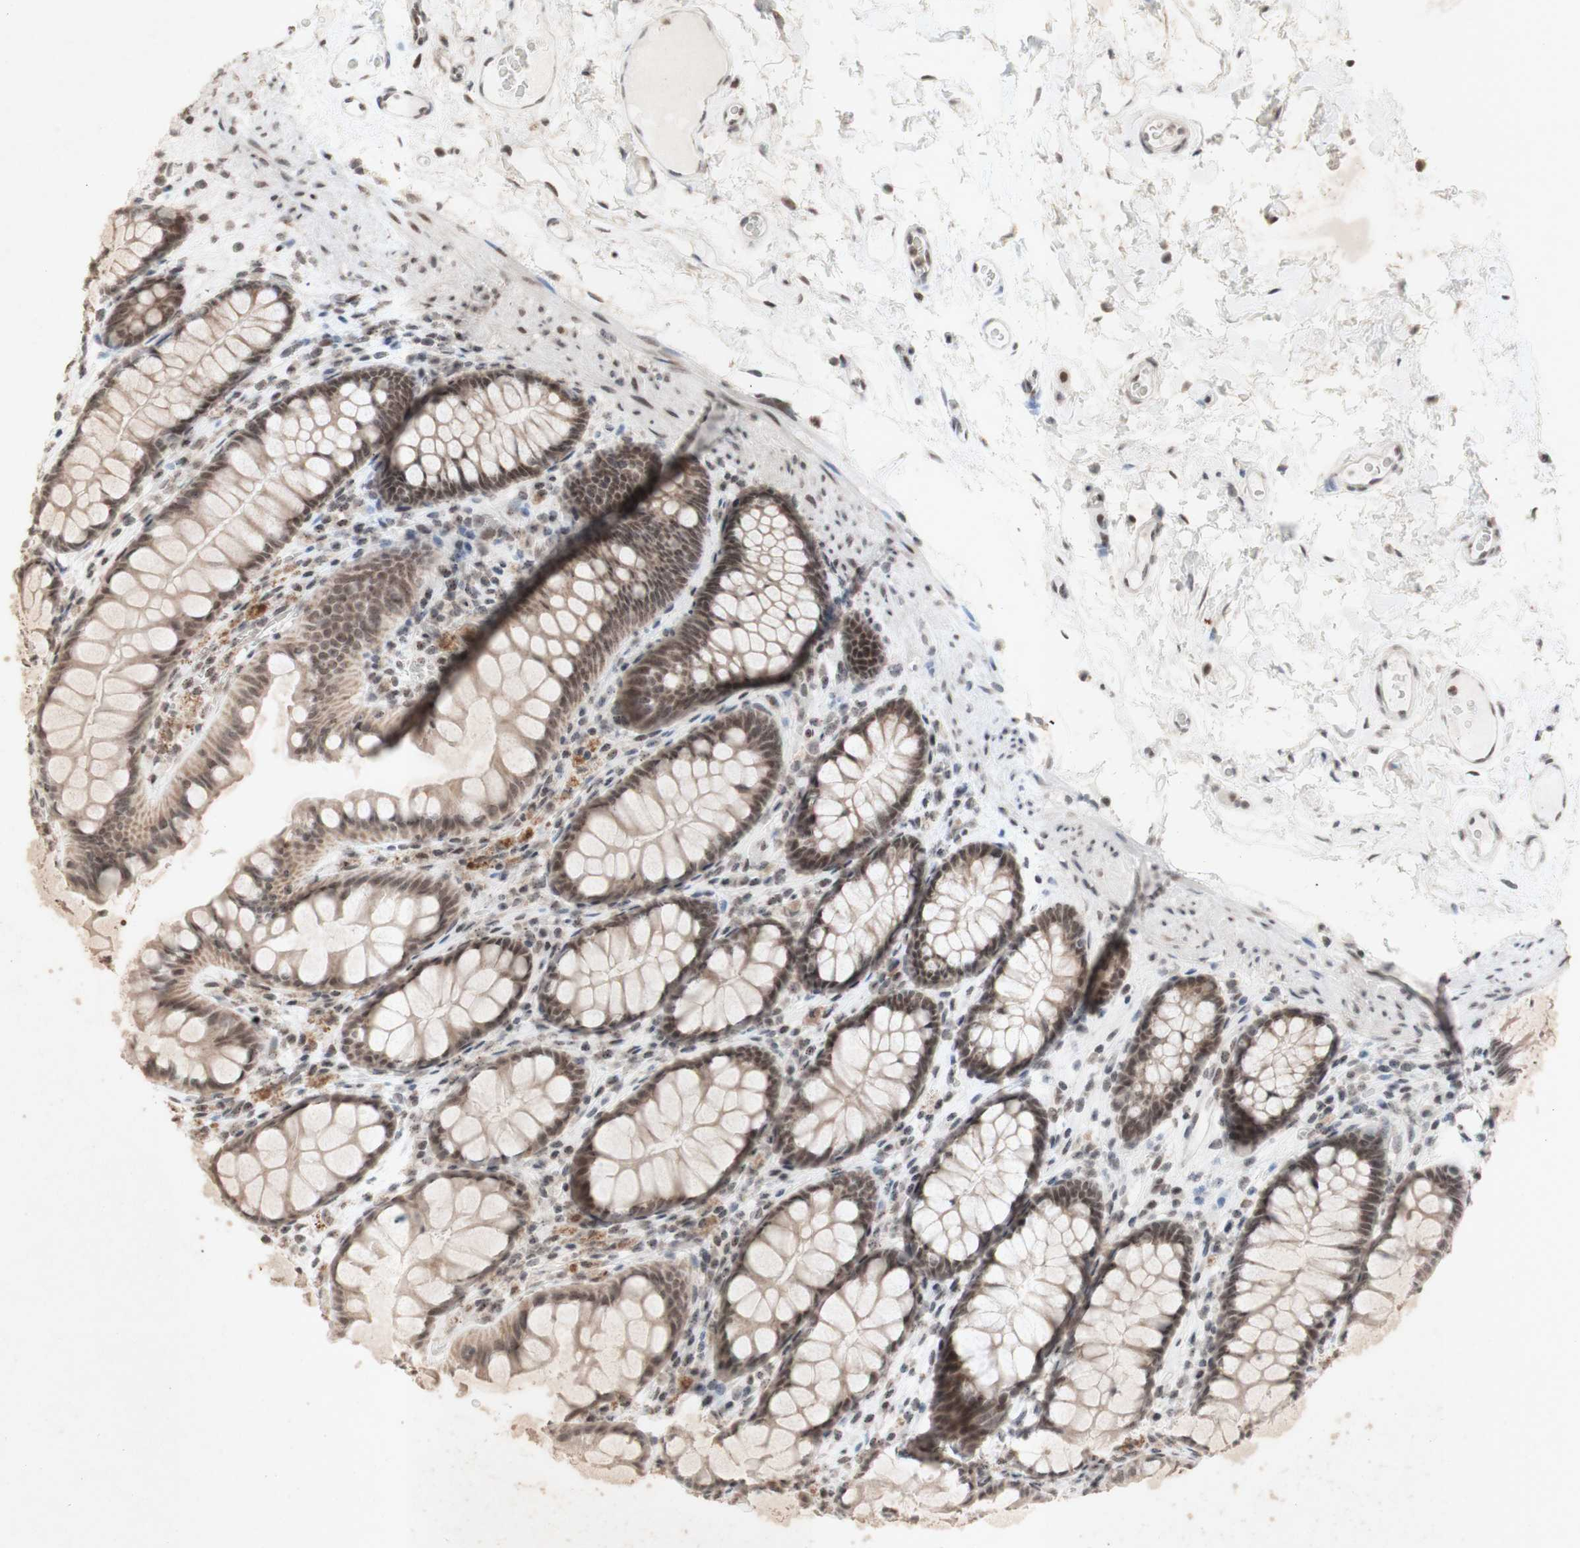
{"staining": {"intensity": "weak", "quantity": ">75%", "location": "nuclear"}, "tissue": "colon", "cell_type": "Endothelial cells", "image_type": "normal", "snomed": [{"axis": "morphology", "description": "Normal tissue, NOS"}, {"axis": "topography", "description": "Colon"}], "caption": "Immunohistochemistry (IHC) of benign human colon displays low levels of weak nuclear expression in about >75% of endothelial cells.", "gene": "CENPB", "patient": {"sex": "female", "age": 55}}